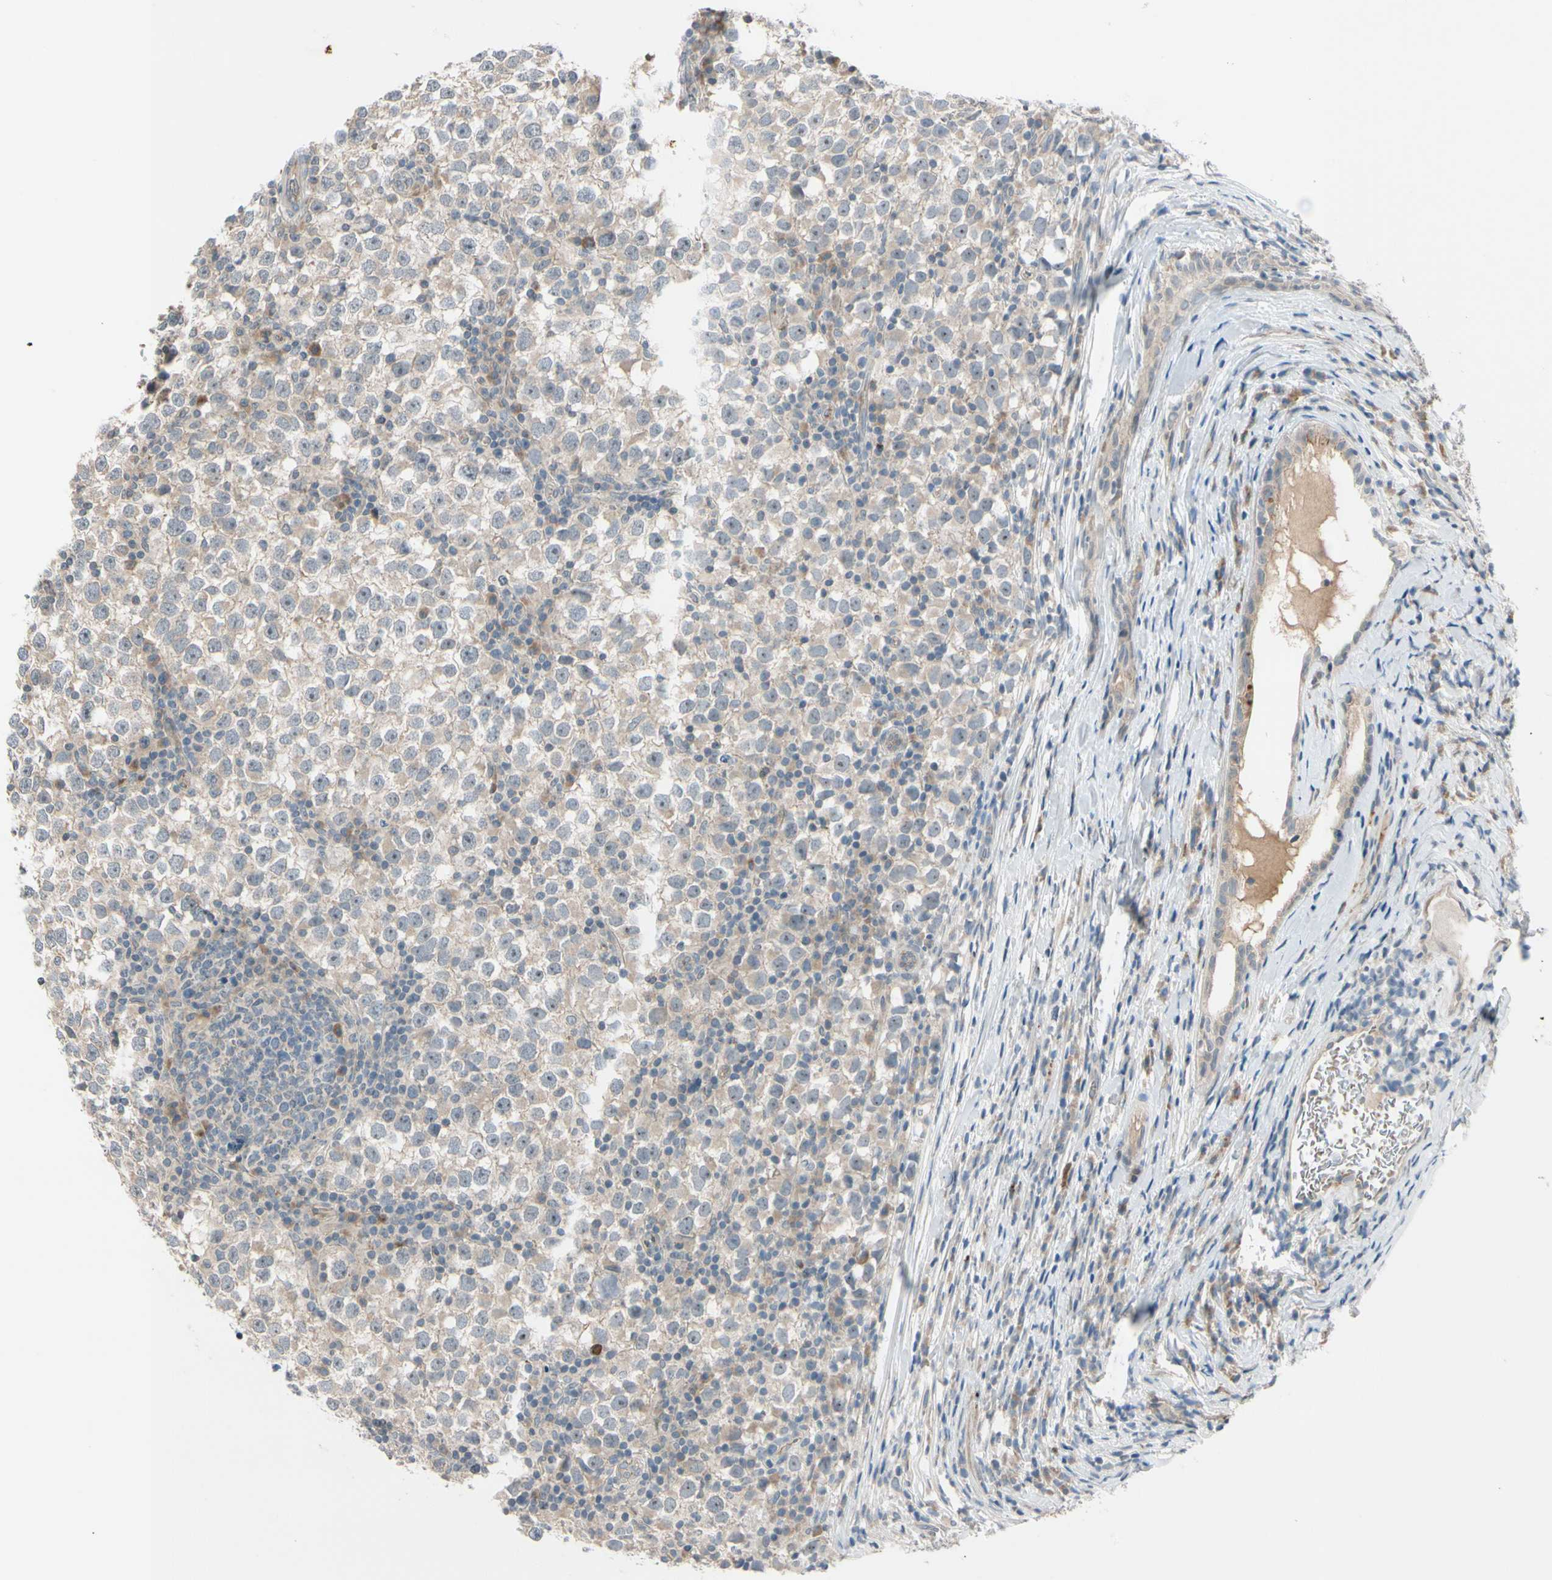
{"staining": {"intensity": "weak", "quantity": "25%-75%", "location": "cytoplasmic/membranous"}, "tissue": "testis cancer", "cell_type": "Tumor cells", "image_type": "cancer", "snomed": [{"axis": "morphology", "description": "Seminoma, NOS"}, {"axis": "topography", "description": "Testis"}], "caption": "Immunohistochemical staining of human seminoma (testis) demonstrates low levels of weak cytoplasmic/membranous expression in about 25%-75% of tumor cells.", "gene": "FGF10", "patient": {"sex": "male", "age": 65}}